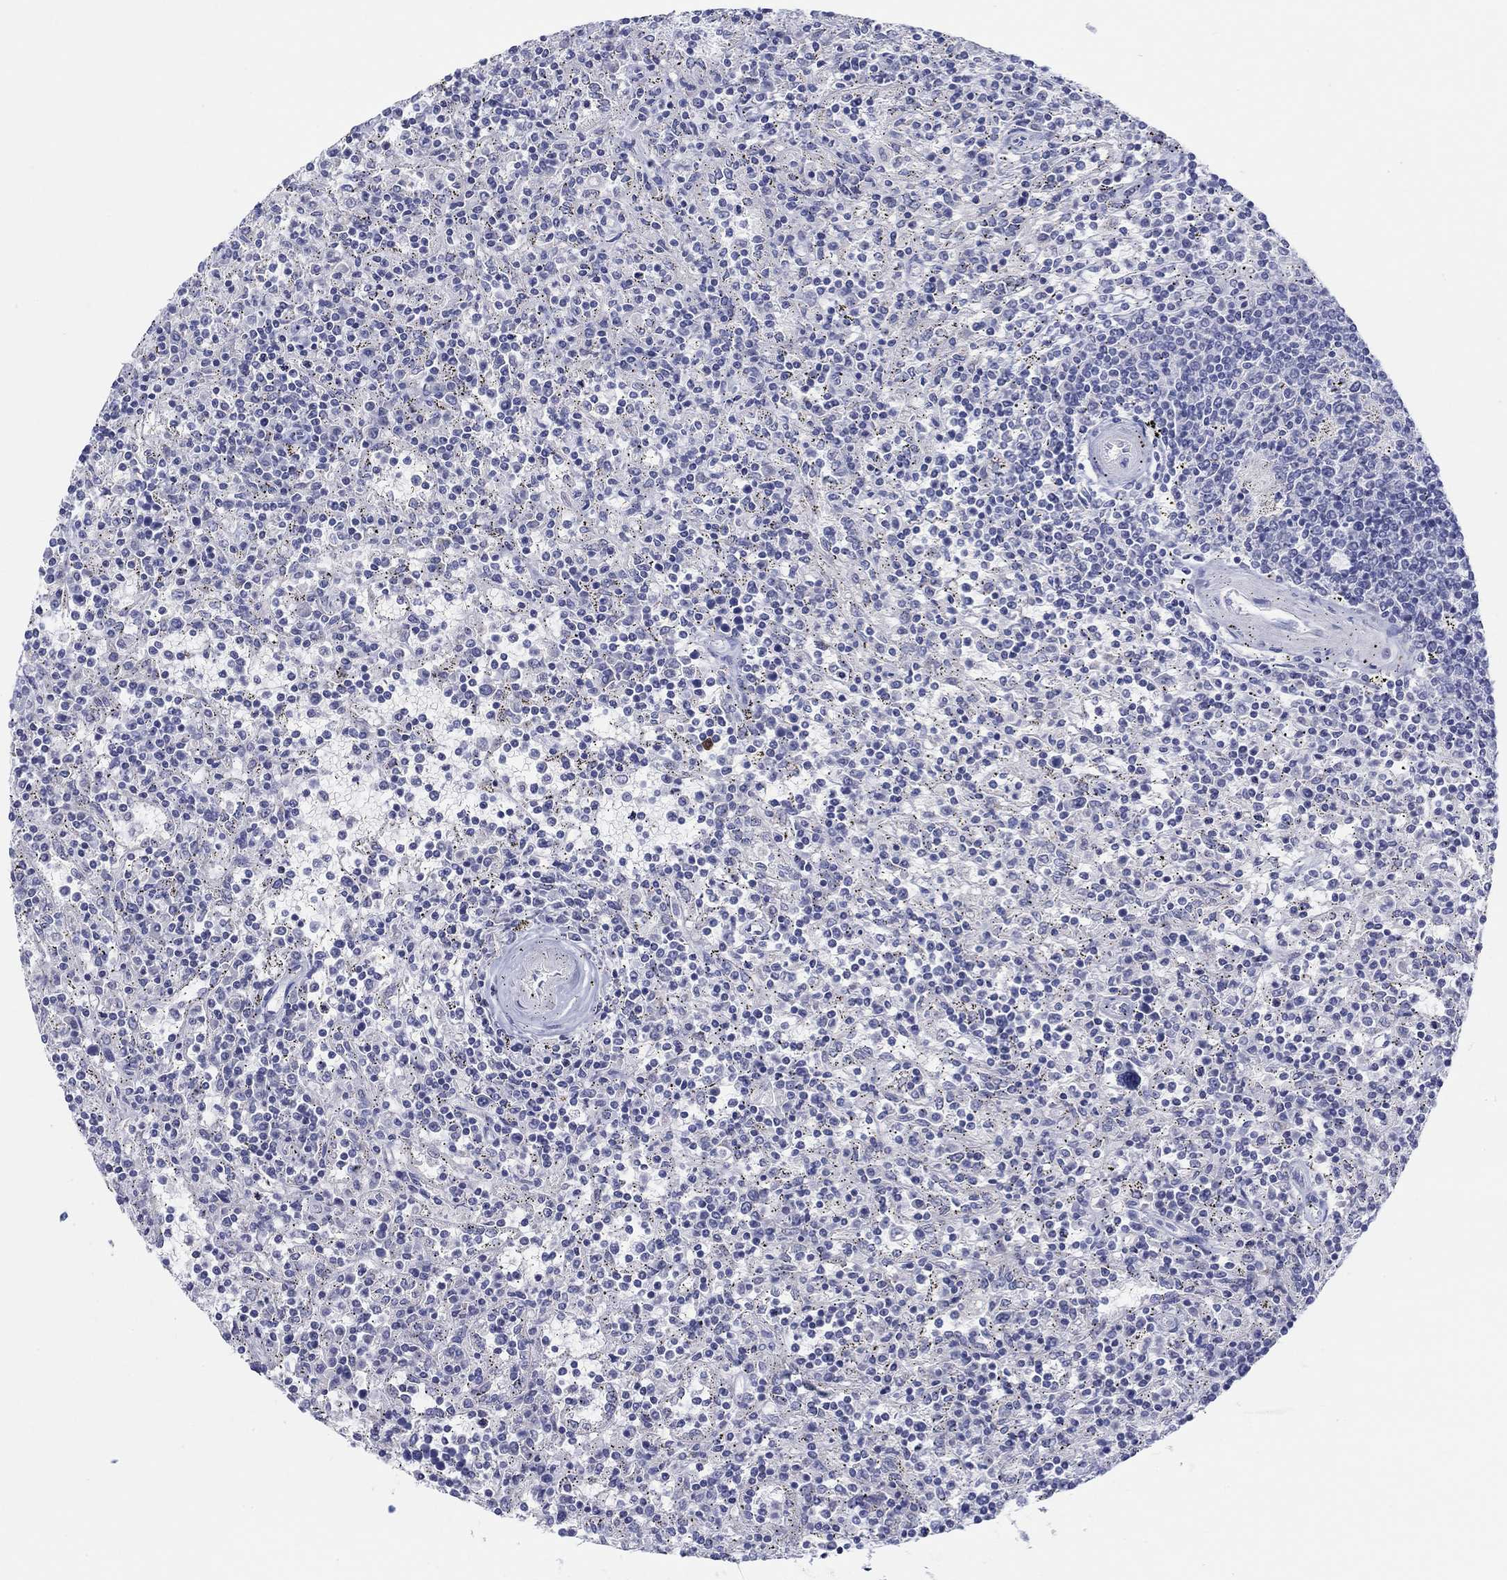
{"staining": {"intensity": "negative", "quantity": "none", "location": "none"}, "tissue": "lymphoma", "cell_type": "Tumor cells", "image_type": "cancer", "snomed": [{"axis": "morphology", "description": "Malignant lymphoma, non-Hodgkin's type, Low grade"}, {"axis": "topography", "description": "Spleen"}], "caption": "Immunohistochemistry histopathology image of neoplastic tissue: human lymphoma stained with DAB (3,3'-diaminobenzidine) demonstrates no significant protein positivity in tumor cells.", "gene": "HAPLN4", "patient": {"sex": "male", "age": 62}}